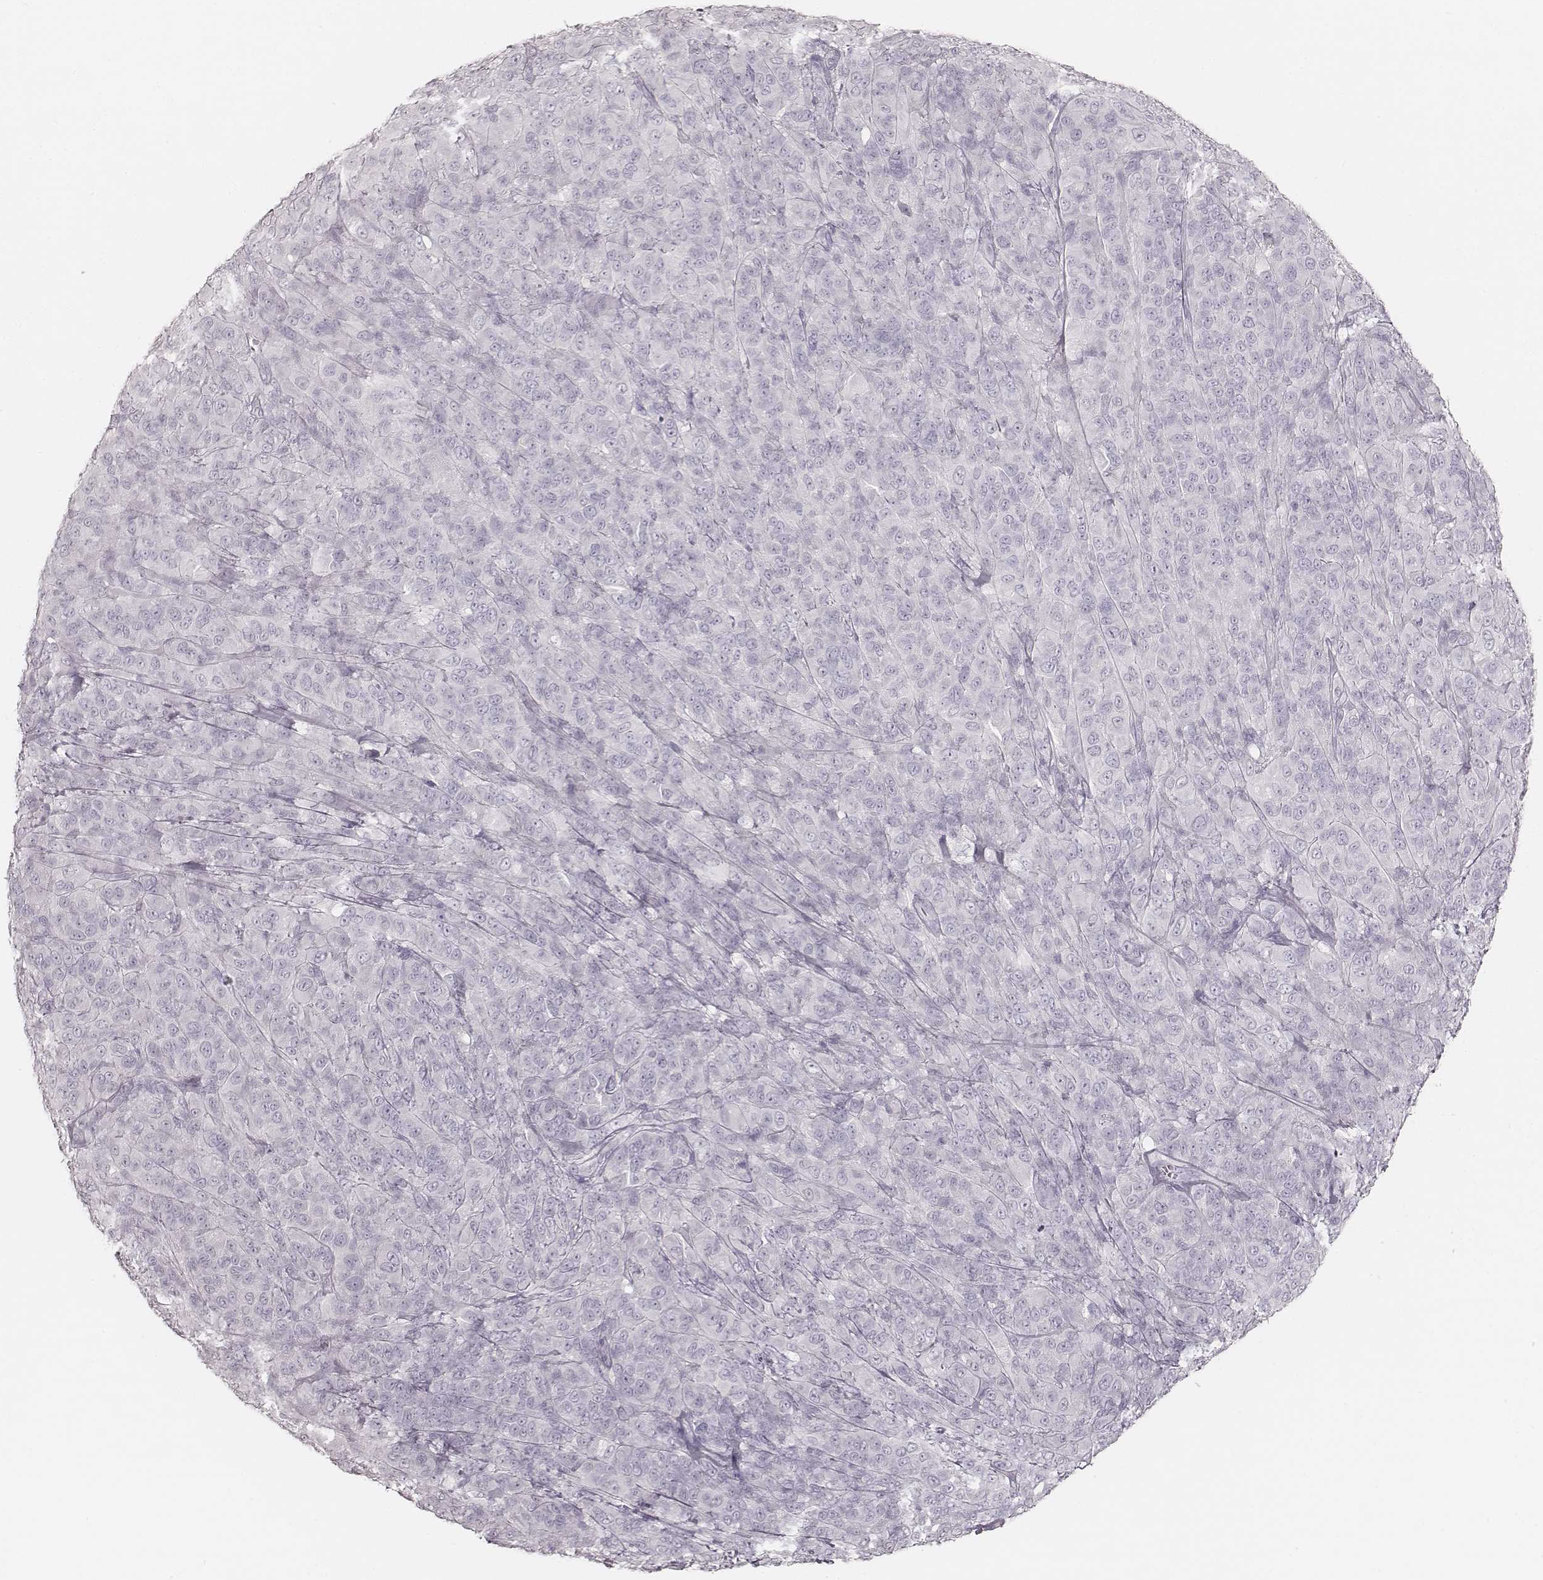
{"staining": {"intensity": "negative", "quantity": "none", "location": "none"}, "tissue": "melanoma", "cell_type": "Tumor cells", "image_type": "cancer", "snomed": [{"axis": "morphology", "description": "Malignant melanoma, NOS"}, {"axis": "topography", "description": "Skin"}], "caption": "Melanoma was stained to show a protein in brown. There is no significant positivity in tumor cells.", "gene": "KRT31", "patient": {"sex": "female", "age": 87}}